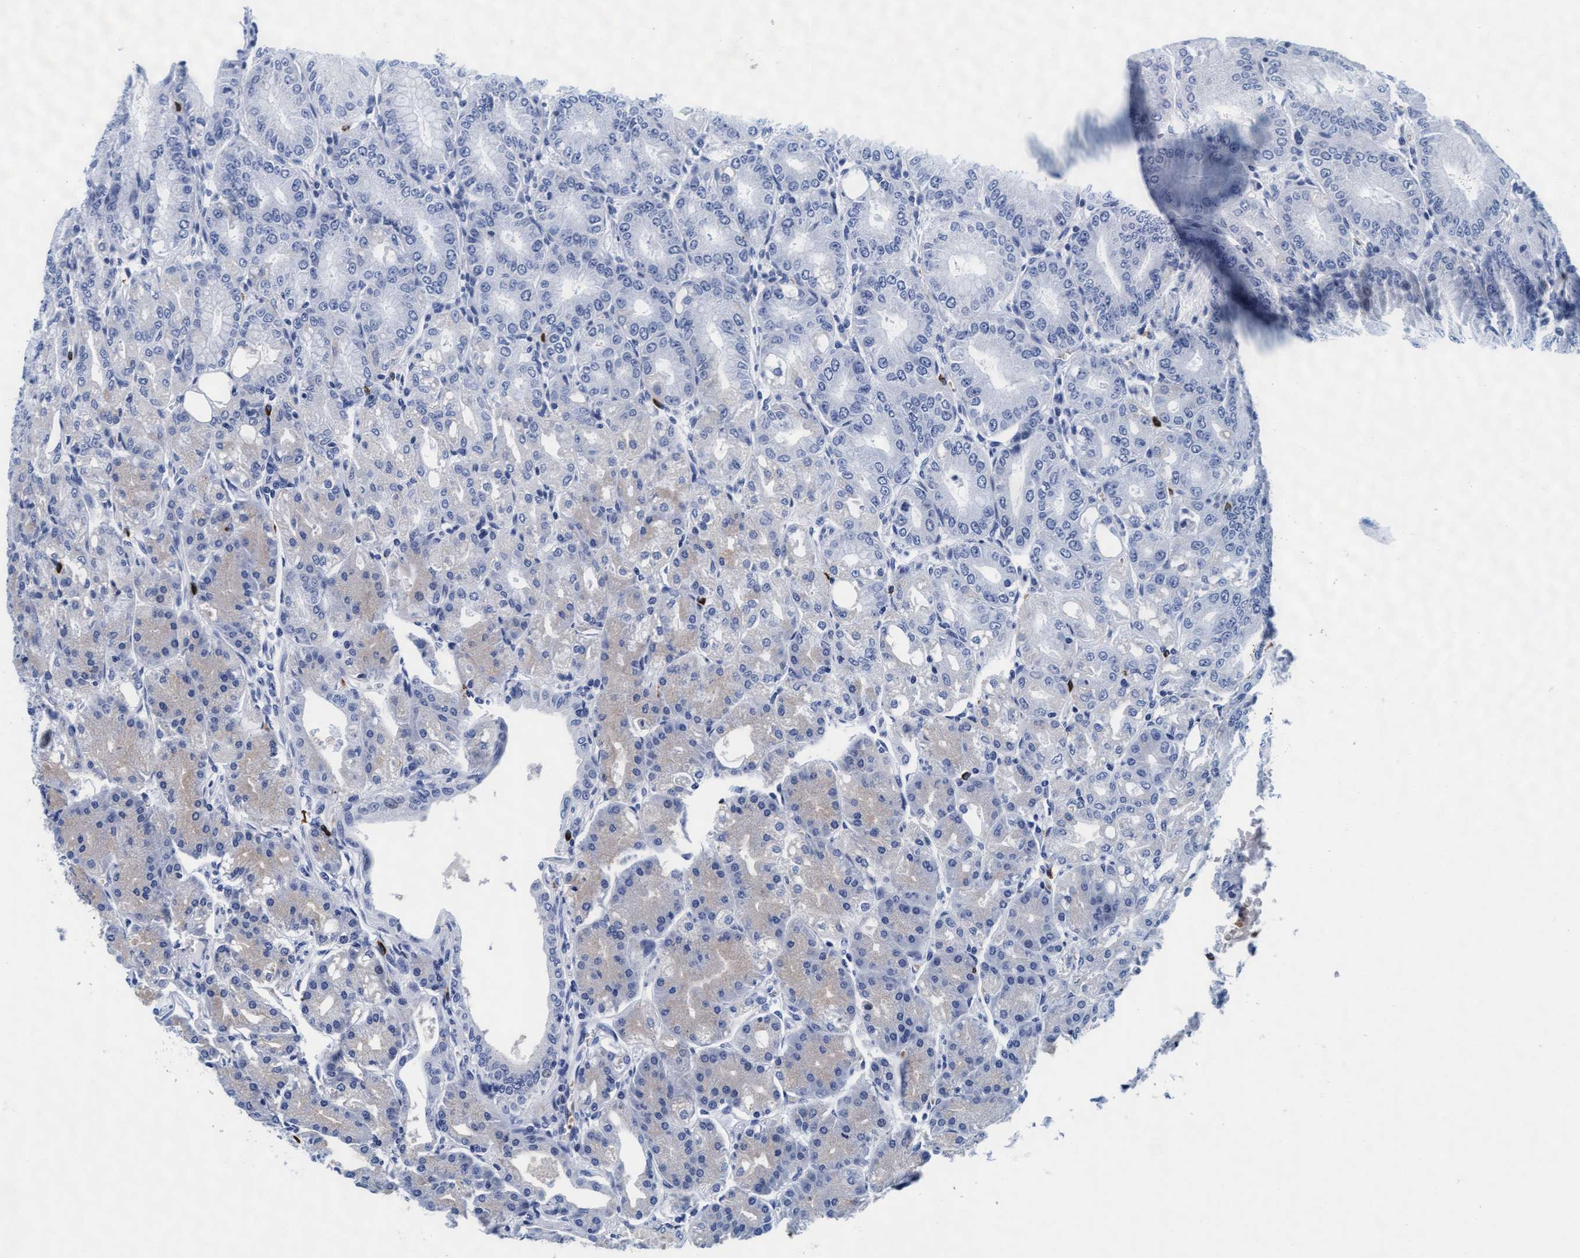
{"staining": {"intensity": "weak", "quantity": "<25%", "location": "cytoplasmic/membranous"}, "tissue": "stomach", "cell_type": "Glandular cells", "image_type": "normal", "snomed": [{"axis": "morphology", "description": "Normal tissue, NOS"}, {"axis": "topography", "description": "Stomach, lower"}], "caption": "This is a image of immunohistochemistry staining of normal stomach, which shows no positivity in glandular cells.", "gene": "ARSG", "patient": {"sex": "male", "age": 71}}